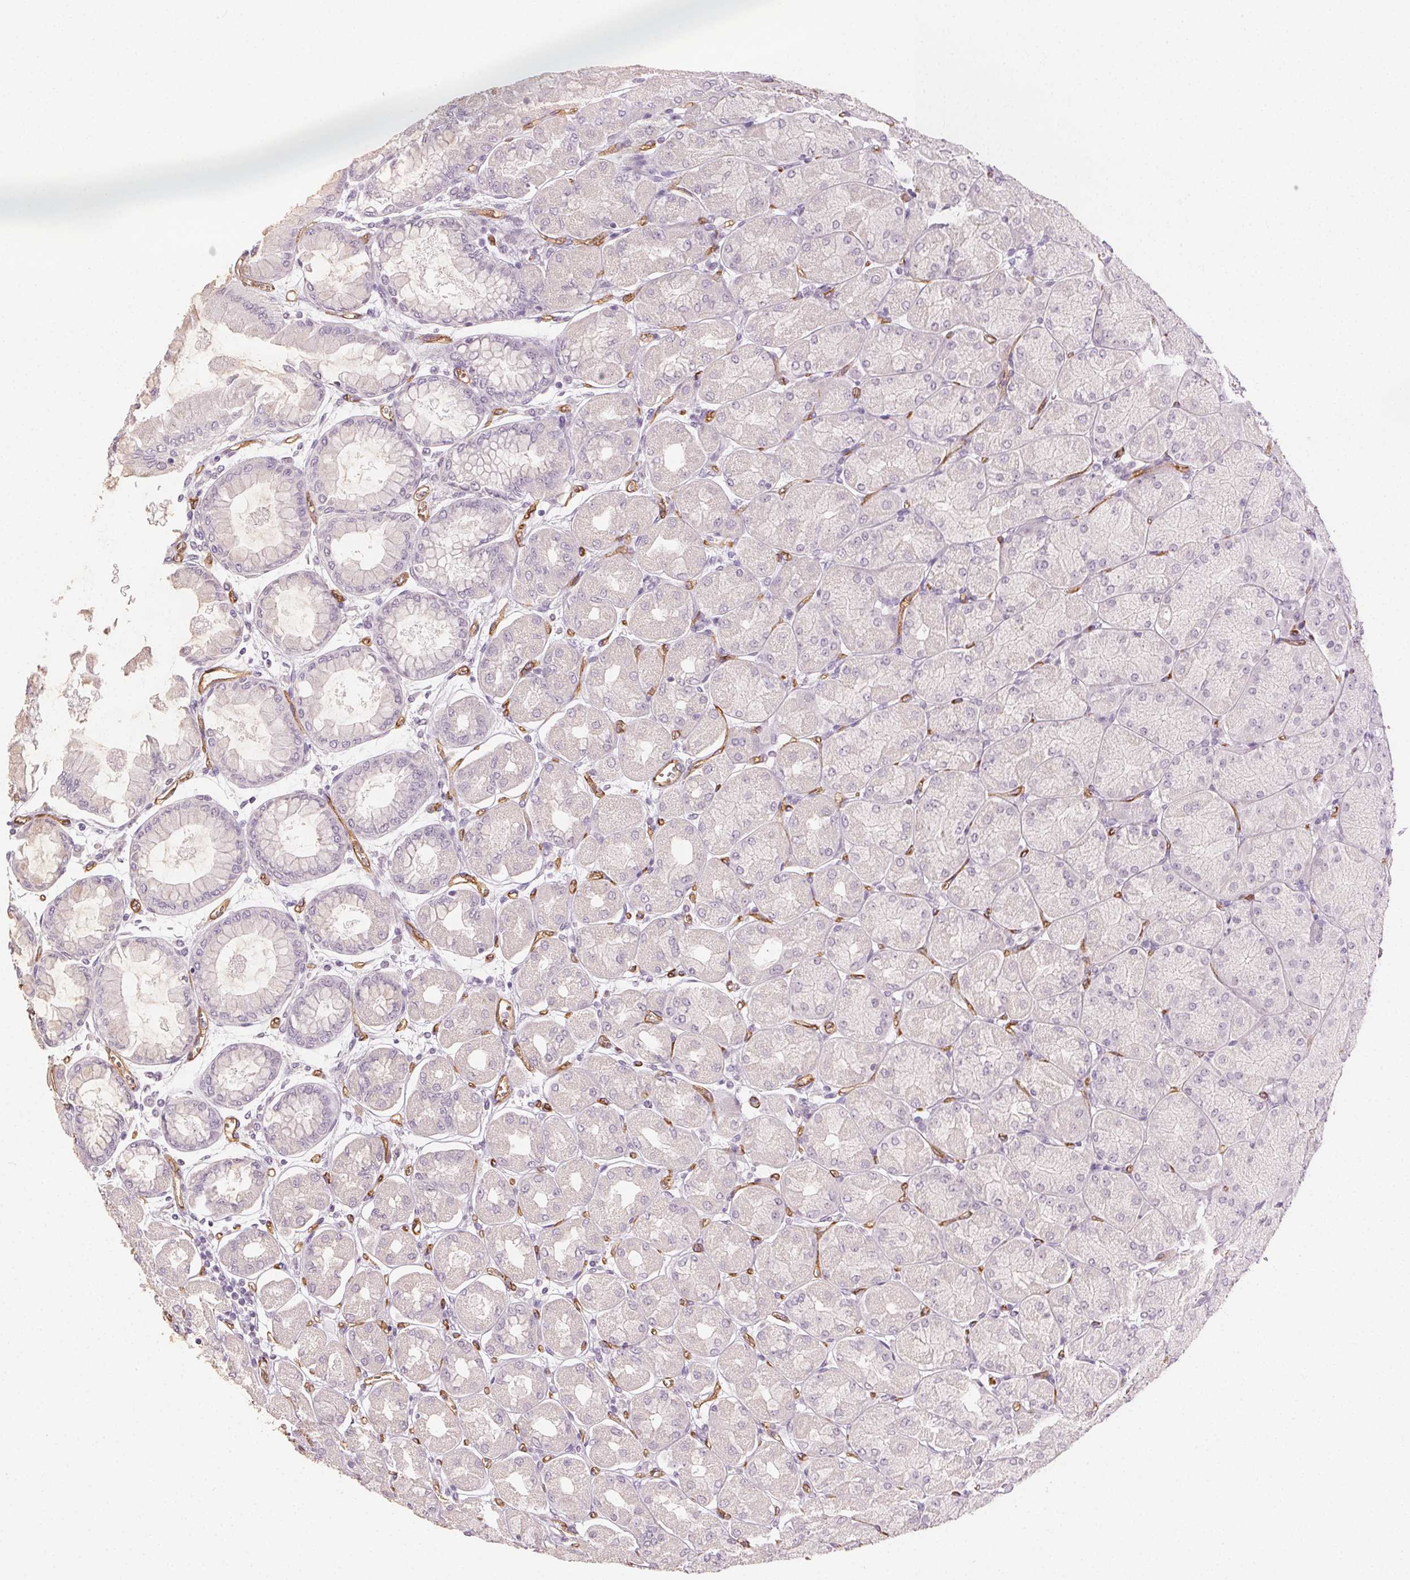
{"staining": {"intensity": "negative", "quantity": "none", "location": "none"}, "tissue": "stomach", "cell_type": "Glandular cells", "image_type": "normal", "snomed": [{"axis": "morphology", "description": "Normal tissue, NOS"}, {"axis": "topography", "description": "Stomach, upper"}], "caption": "This micrograph is of unremarkable stomach stained with immunohistochemistry to label a protein in brown with the nuclei are counter-stained blue. There is no expression in glandular cells.", "gene": "PODXL", "patient": {"sex": "female", "age": 56}}